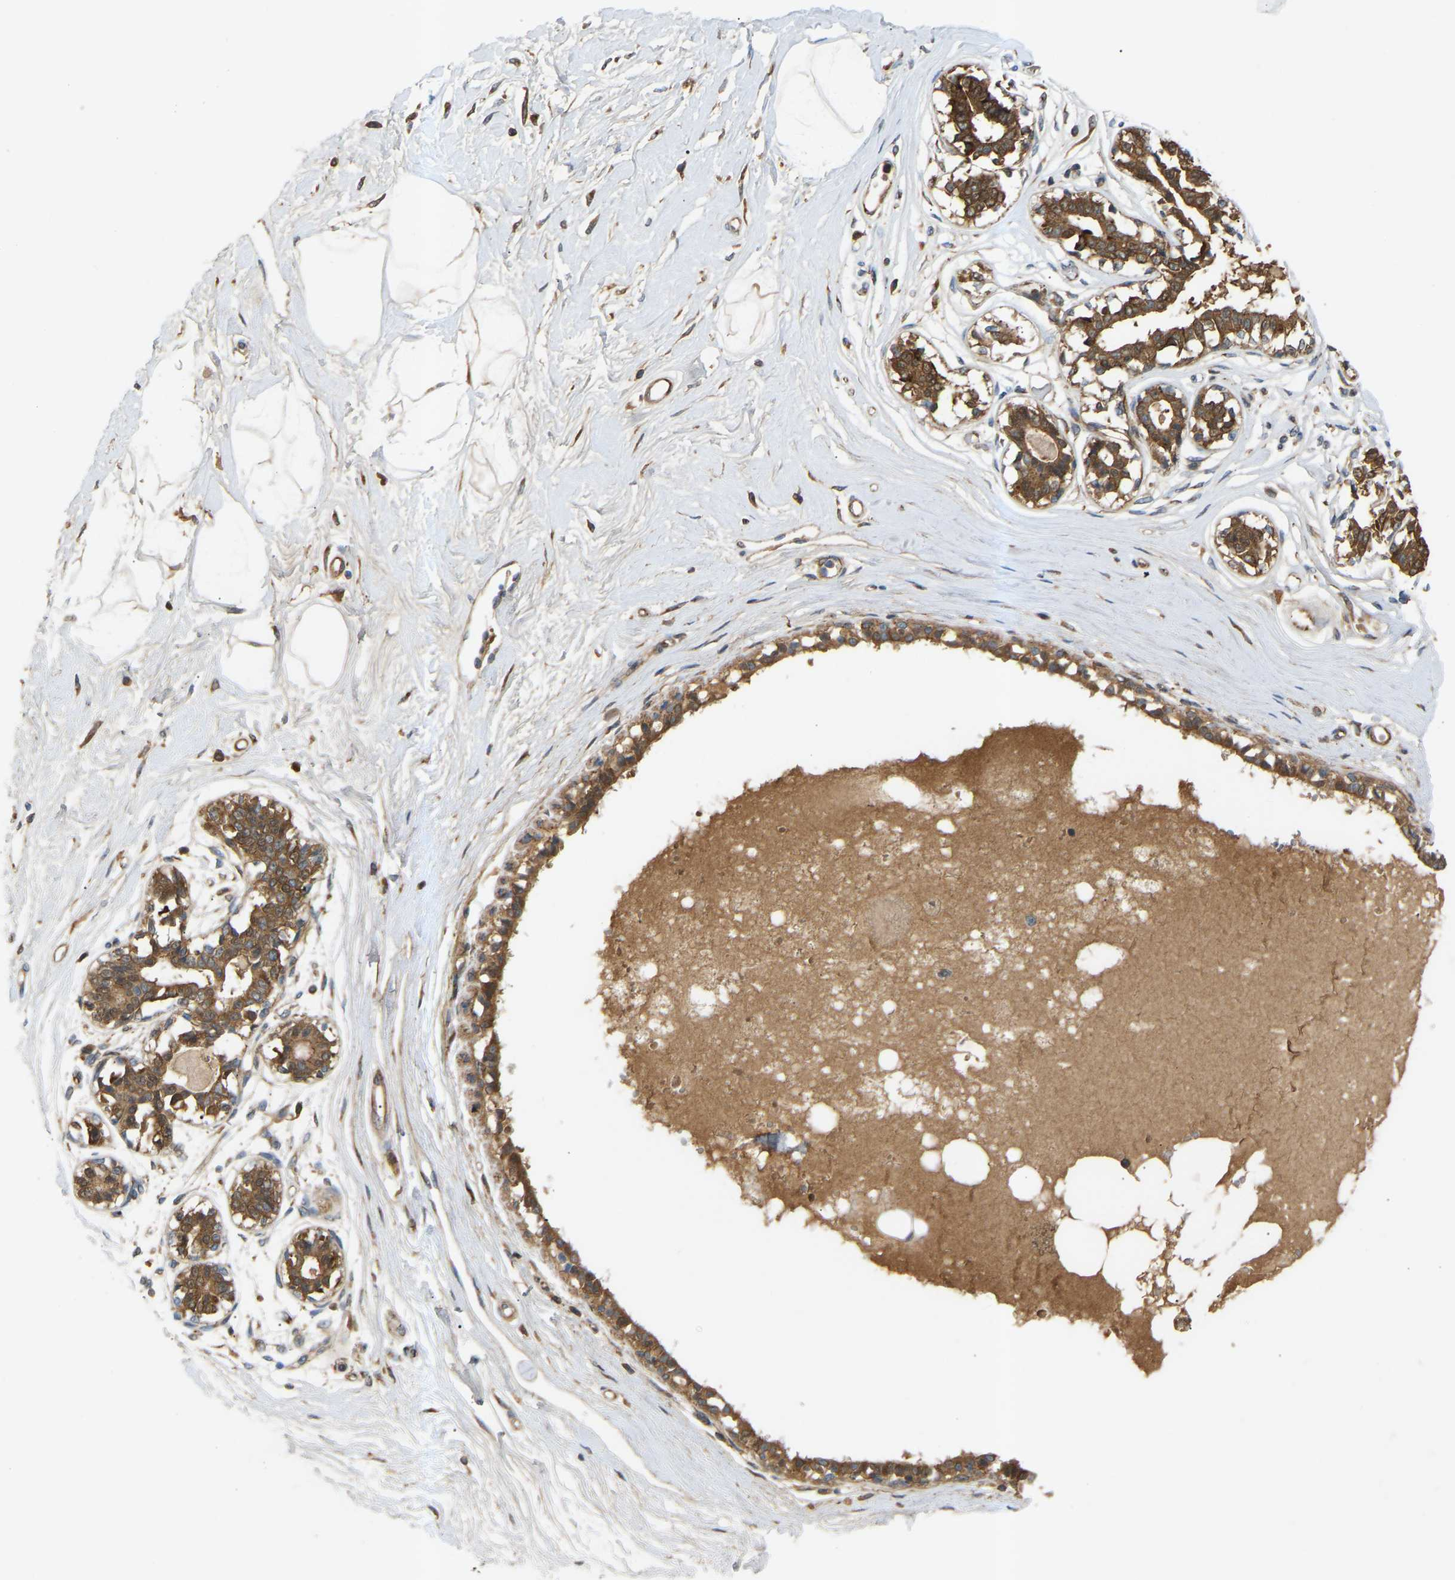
{"staining": {"intensity": "moderate", "quantity": "<25%", "location": "cytoplasmic/membranous"}, "tissue": "breast", "cell_type": "Adipocytes", "image_type": "normal", "snomed": [{"axis": "morphology", "description": "Normal tissue, NOS"}, {"axis": "topography", "description": "Breast"}], "caption": "A photomicrograph showing moderate cytoplasmic/membranous positivity in about <25% of adipocytes in benign breast, as visualized by brown immunohistochemical staining.", "gene": "ATP5MF", "patient": {"sex": "female", "age": 45}}